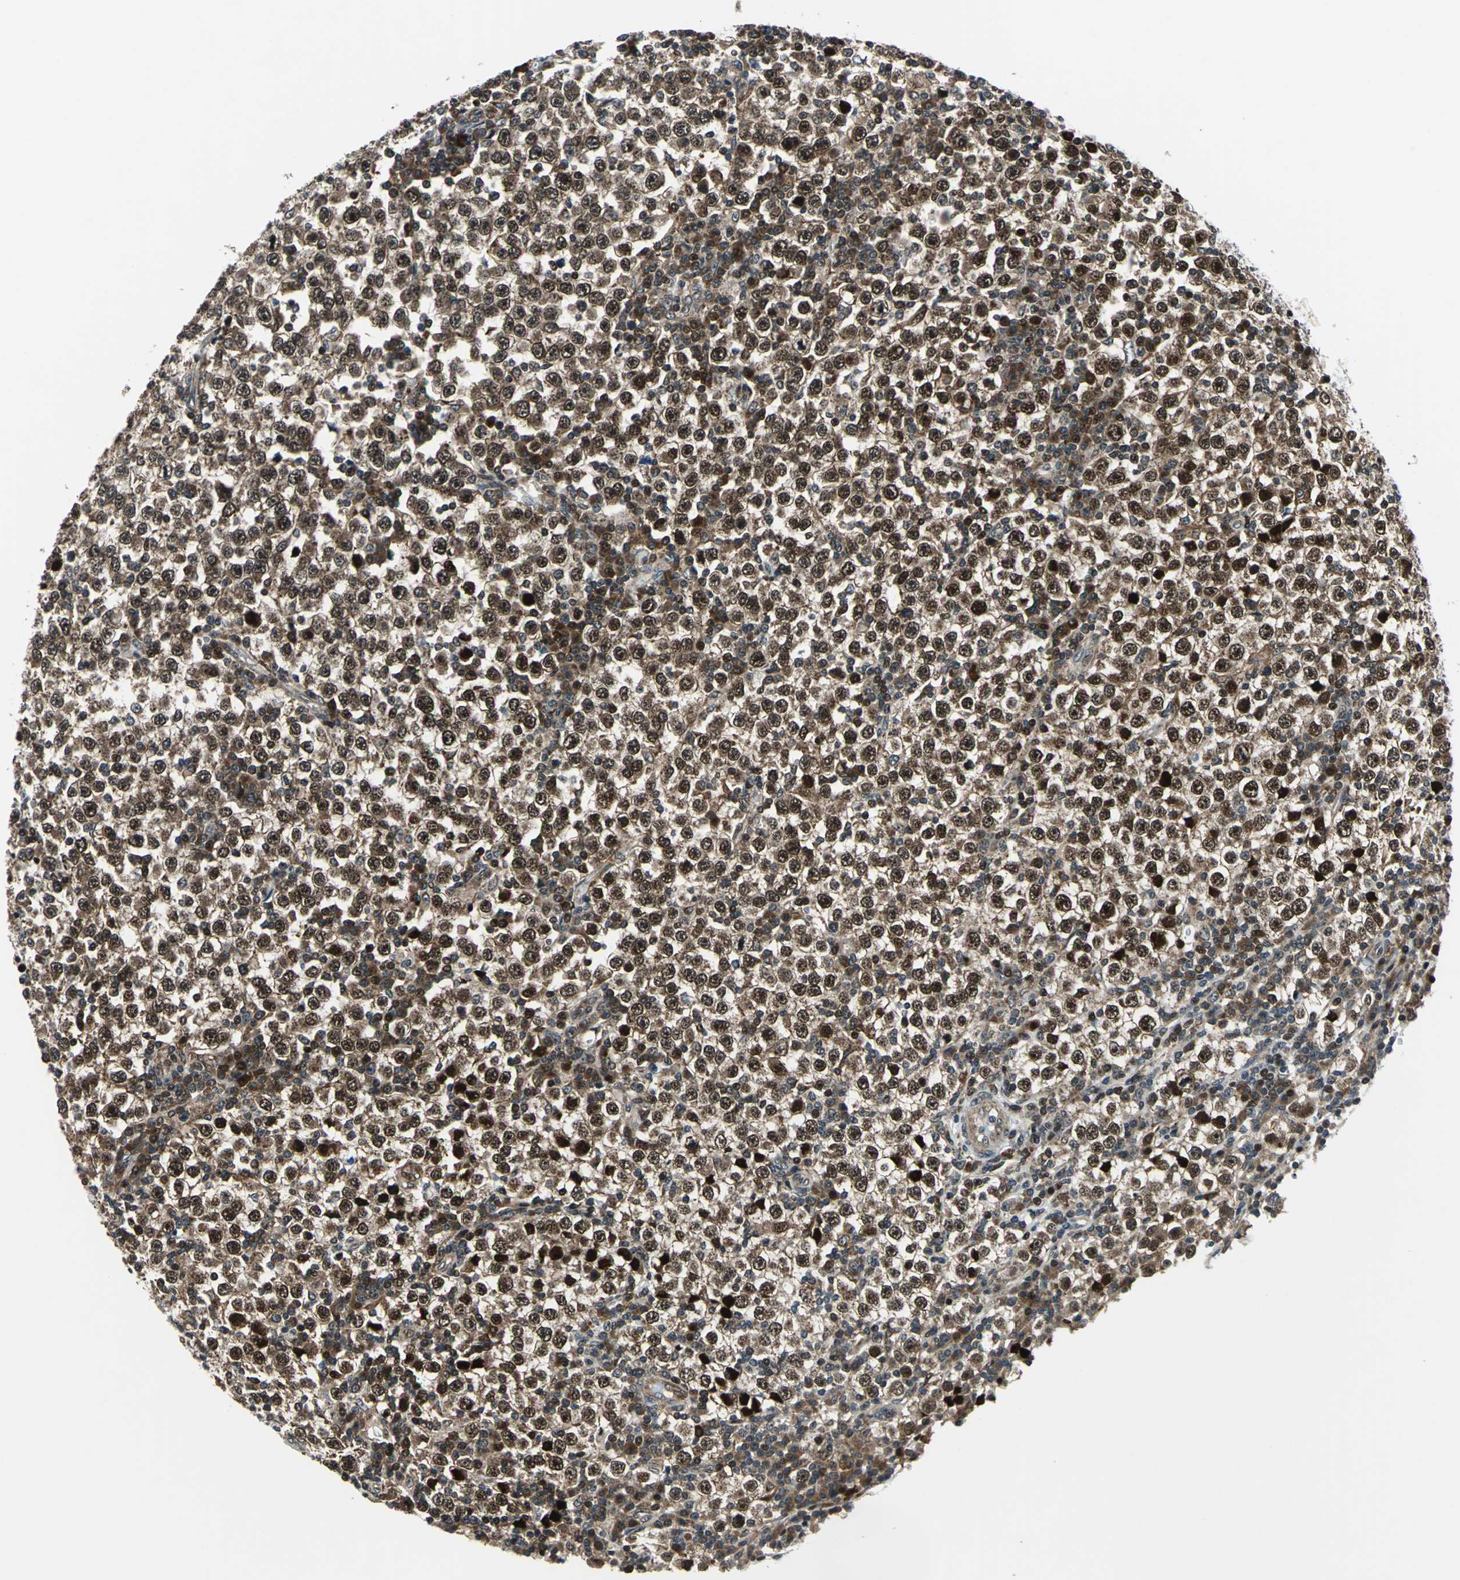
{"staining": {"intensity": "strong", "quantity": ">75%", "location": "nuclear"}, "tissue": "testis cancer", "cell_type": "Tumor cells", "image_type": "cancer", "snomed": [{"axis": "morphology", "description": "Seminoma, NOS"}, {"axis": "topography", "description": "Testis"}], "caption": "Immunohistochemistry (IHC) of human testis seminoma shows high levels of strong nuclear positivity in about >75% of tumor cells. (DAB IHC, brown staining for protein, blue staining for nuclei).", "gene": "AATF", "patient": {"sex": "male", "age": 65}}